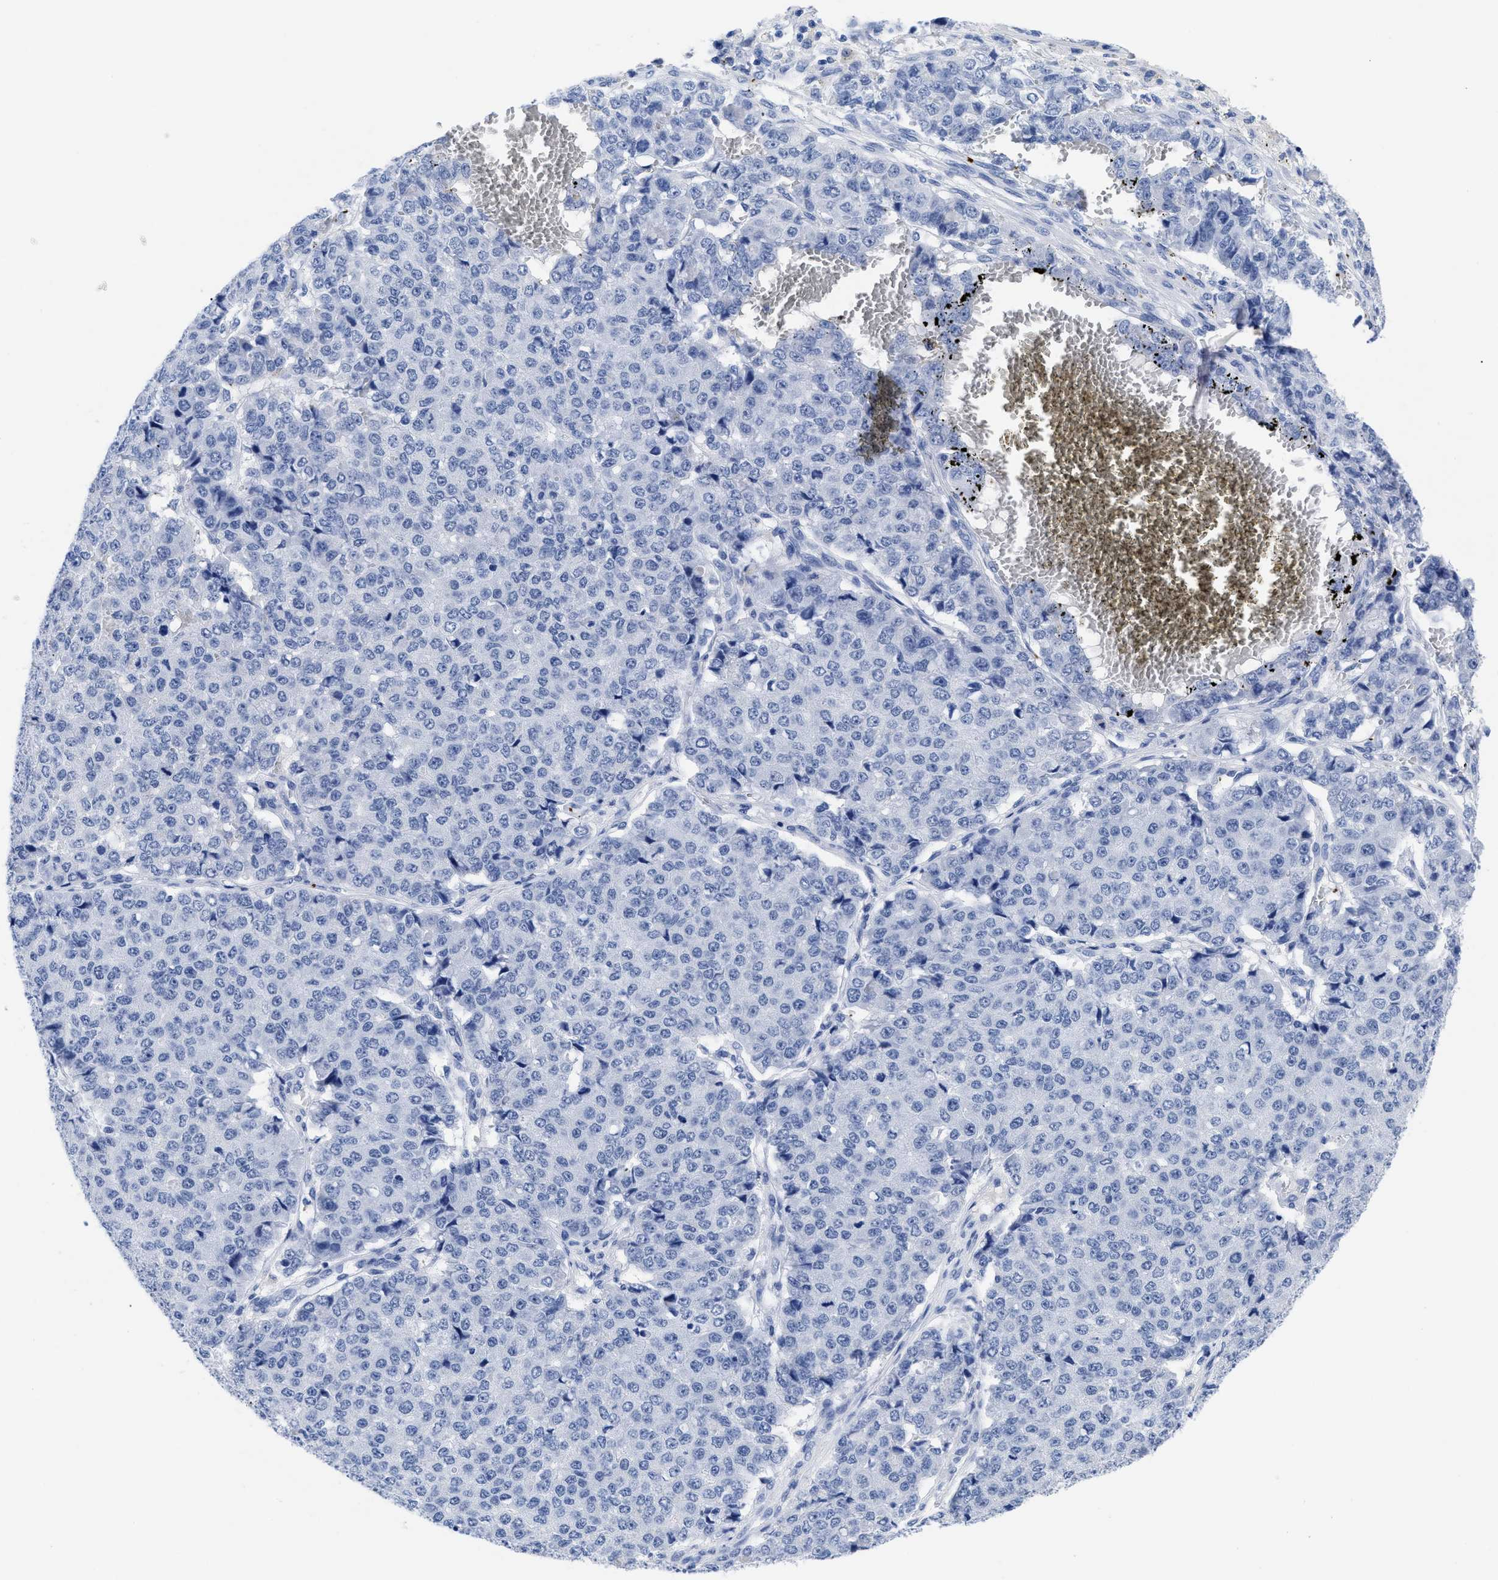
{"staining": {"intensity": "negative", "quantity": "none", "location": "none"}, "tissue": "pancreatic cancer", "cell_type": "Tumor cells", "image_type": "cancer", "snomed": [{"axis": "morphology", "description": "Adenocarcinoma, NOS"}, {"axis": "topography", "description": "Pancreas"}], "caption": "Immunohistochemistry of pancreatic adenocarcinoma shows no staining in tumor cells. (DAB (3,3'-diaminobenzidine) IHC visualized using brightfield microscopy, high magnification).", "gene": "TREML1", "patient": {"sex": "male", "age": 50}}